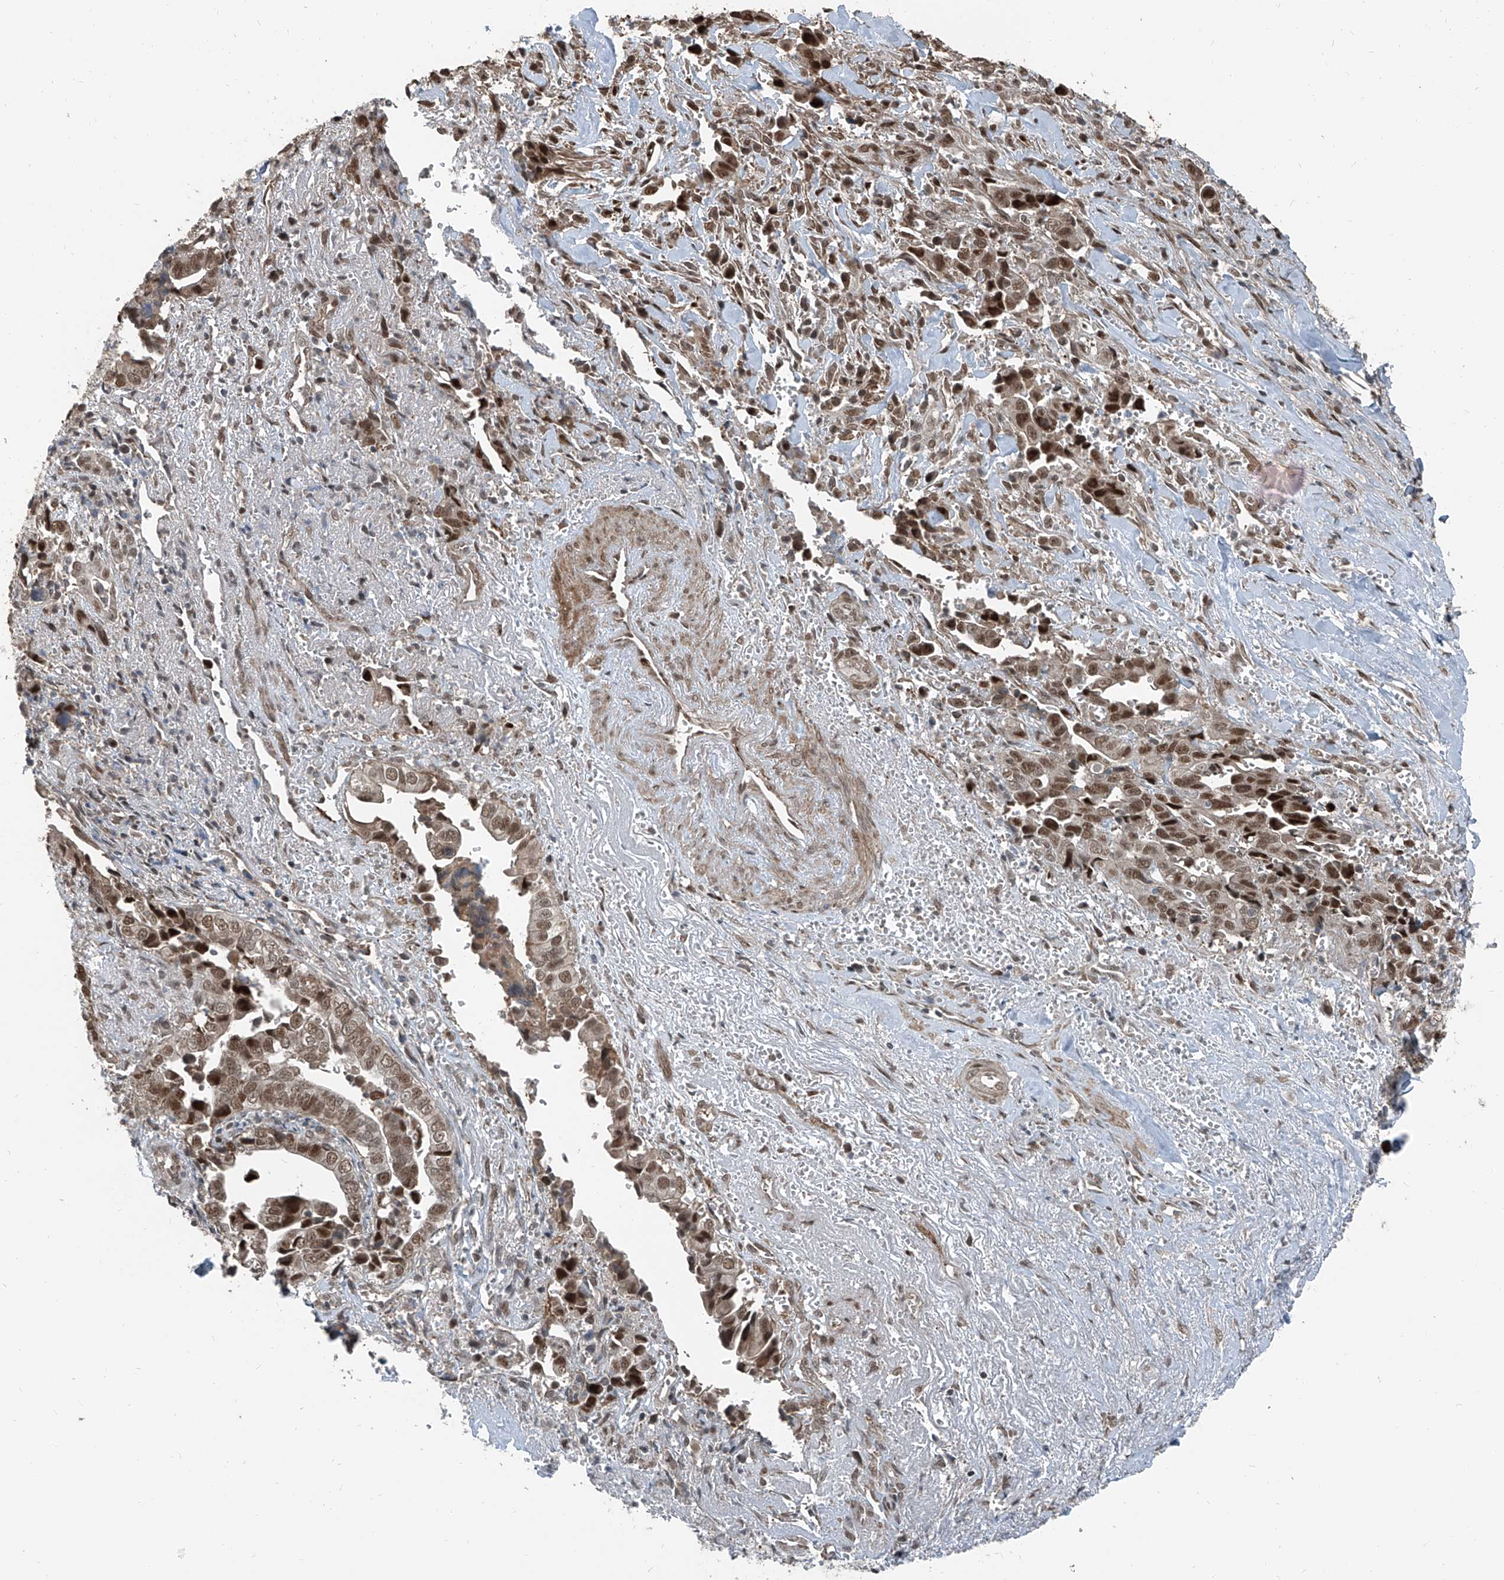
{"staining": {"intensity": "strong", "quantity": ">75%", "location": "nuclear"}, "tissue": "liver cancer", "cell_type": "Tumor cells", "image_type": "cancer", "snomed": [{"axis": "morphology", "description": "Cholangiocarcinoma"}, {"axis": "topography", "description": "Liver"}], "caption": "Liver cholangiocarcinoma tissue demonstrates strong nuclear expression in about >75% of tumor cells, visualized by immunohistochemistry. (DAB = brown stain, brightfield microscopy at high magnification).", "gene": "ZNF570", "patient": {"sex": "female", "age": 79}}